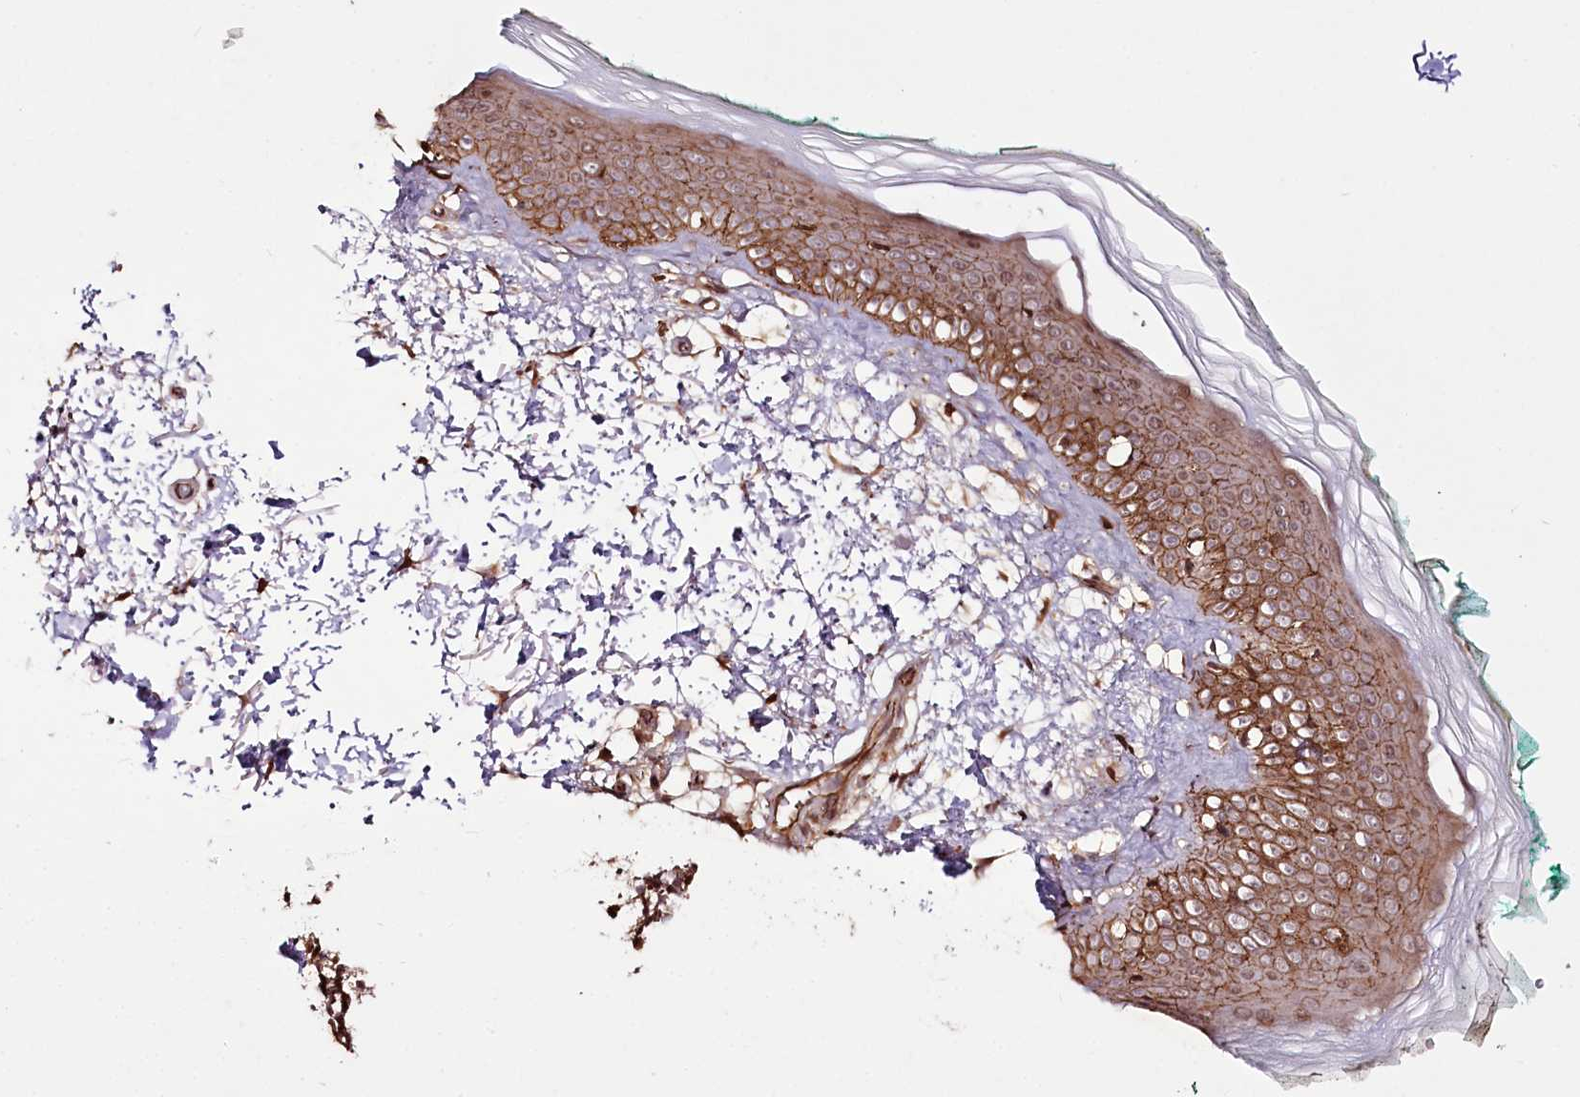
{"staining": {"intensity": "moderate", "quantity": ">75%", "location": "cytoplasmic/membranous"}, "tissue": "skin", "cell_type": "Fibroblasts", "image_type": "normal", "snomed": [{"axis": "morphology", "description": "Normal tissue, NOS"}, {"axis": "topography", "description": "Skin"}], "caption": "Immunohistochemical staining of normal skin shows moderate cytoplasmic/membranous protein positivity in about >75% of fibroblasts.", "gene": "DHX29", "patient": {"sex": "male", "age": 62}}